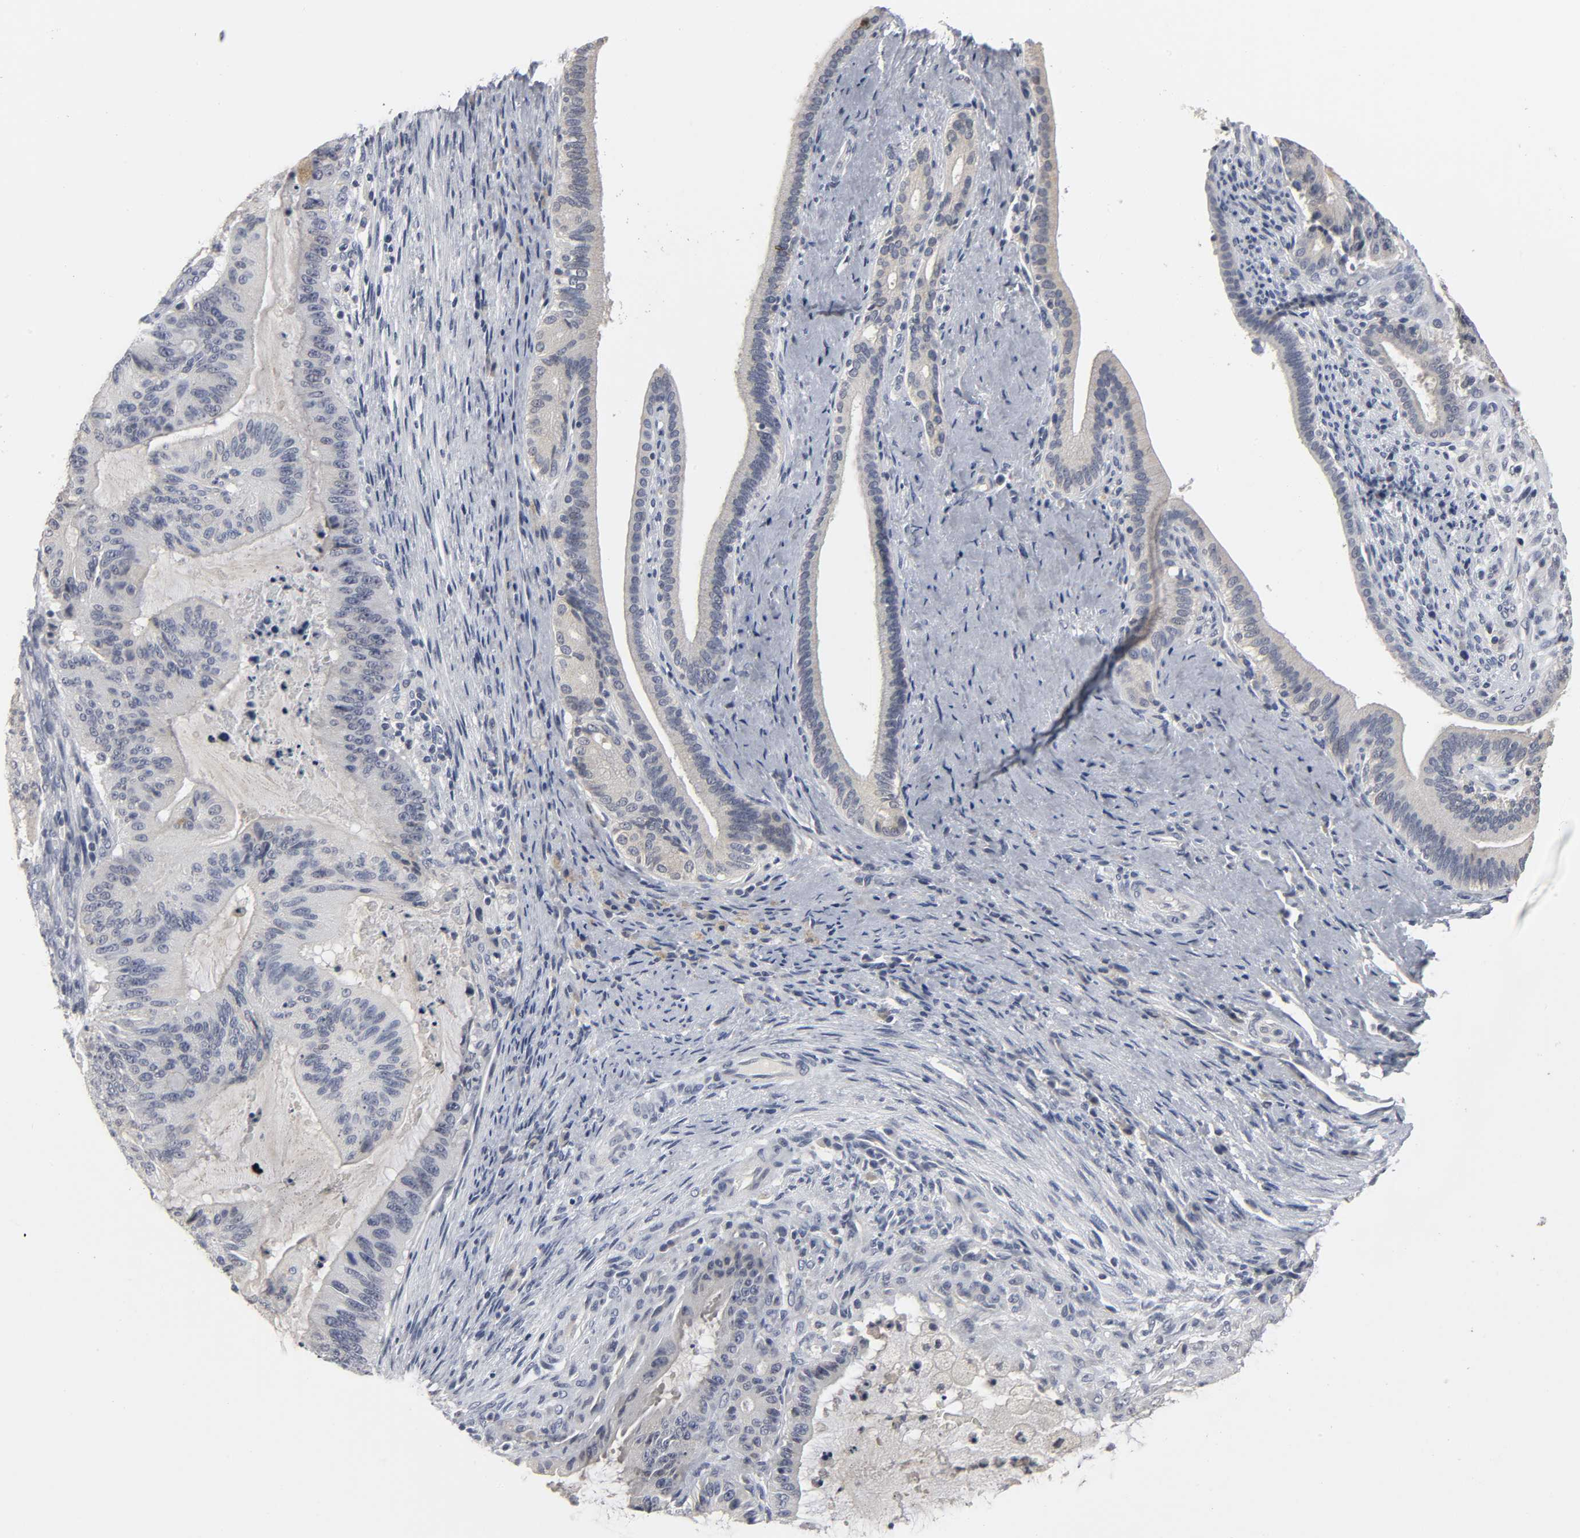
{"staining": {"intensity": "negative", "quantity": "none", "location": "none"}, "tissue": "liver cancer", "cell_type": "Tumor cells", "image_type": "cancer", "snomed": [{"axis": "morphology", "description": "Cholangiocarcinoma"}, {"axis": "topography", "description": "Liver"}], "caption": "Protein analysis of liver cholangiocarcinoma displays no significant expression in tumor cells.", "gene": "TCAP", "patient": {"sex": "female", "age": 73}}